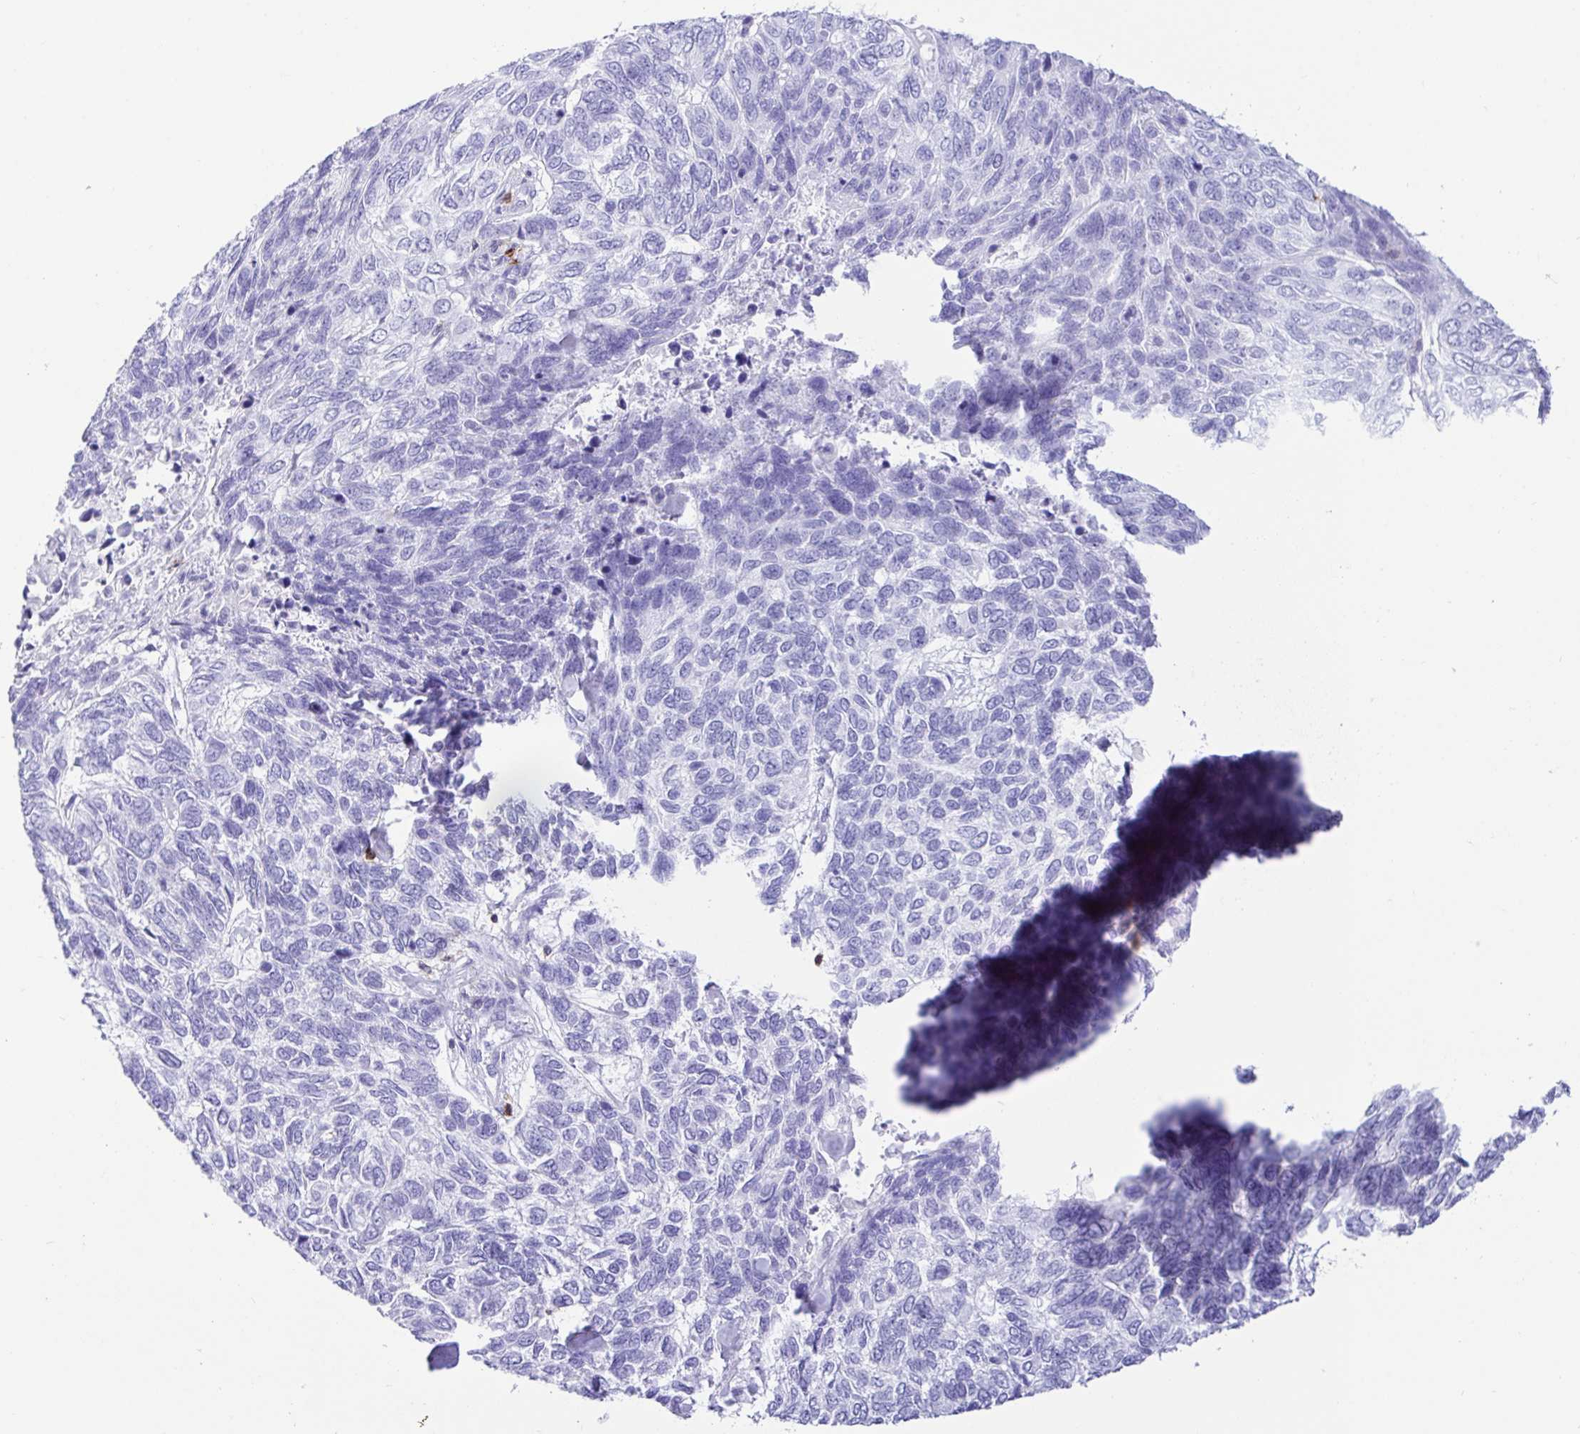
{"staining": {"intensity": "negative", "quantity": "none", "location": "none"}, "tissue": "skin cancer", "cell_type": "Tumor cells", "image_type": "cancer", "snomed": [{"axis": "morphology", "description": "Basal cell carcinoma"}, {"axis": "topography", "description": "Skin"}], "caption": "The IHC photomicrograph has no significant expression in tumor cells of basal cell carcinoma (skin) tissue. (Brightfield microscopy of DAB IHC at high magnification).", "gene": "CD5", "patient": {"sex": "female", "age": 65}}